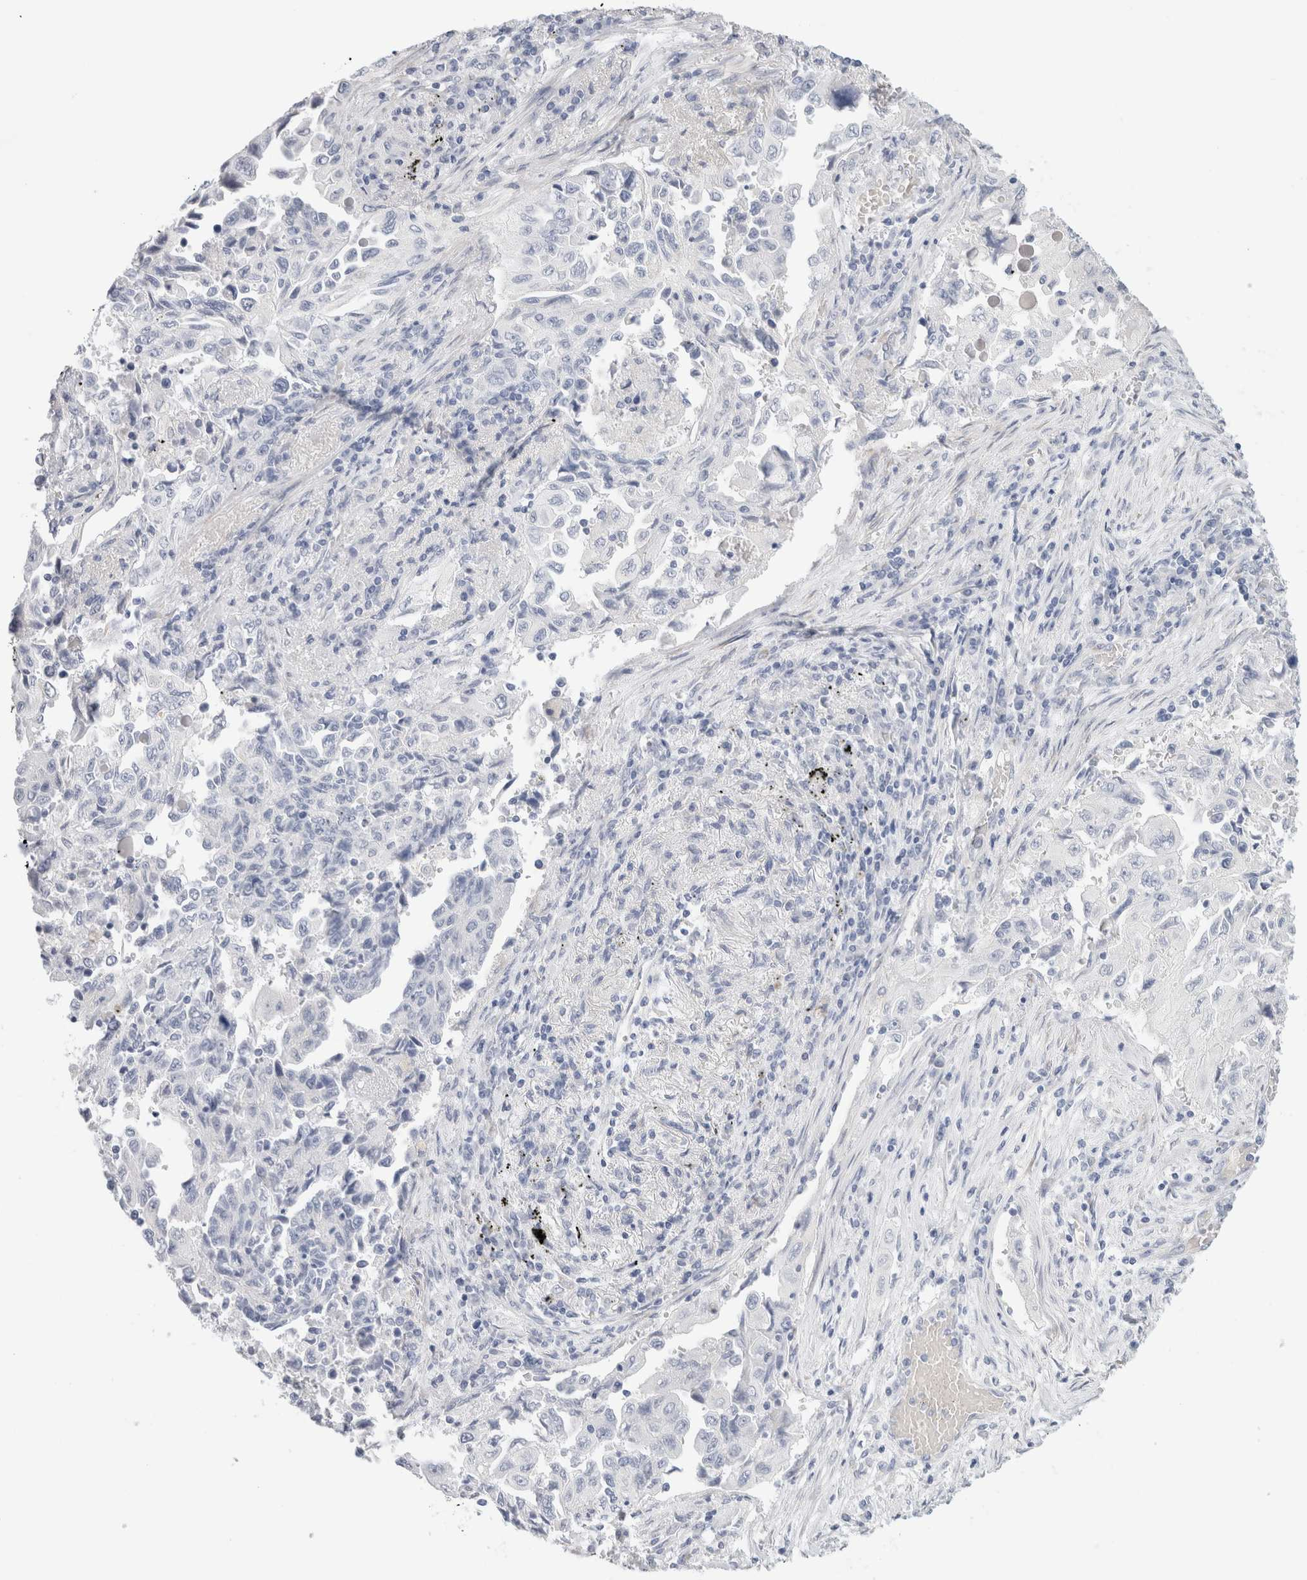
{"staining": {"intensity": "negative", "quantity": "none", "location": "none"}, "tissue": "lung cancer", "cell_type": "Tumor cells", "image_type": "cancer", "snomed": [{"axis": "morphology", "description": "Adenocarcinoma, NOS"}, {"axis": "topography", "description": "Lung"}], "caption": "DAB (3,3'-diaminobenzidine) immunohistochemical staining of adenocarcinoma (lung) reveals no significant positivity in tumor cells.", "gene": "RTN4", "patient": {"sex": "female", "age": 51}}